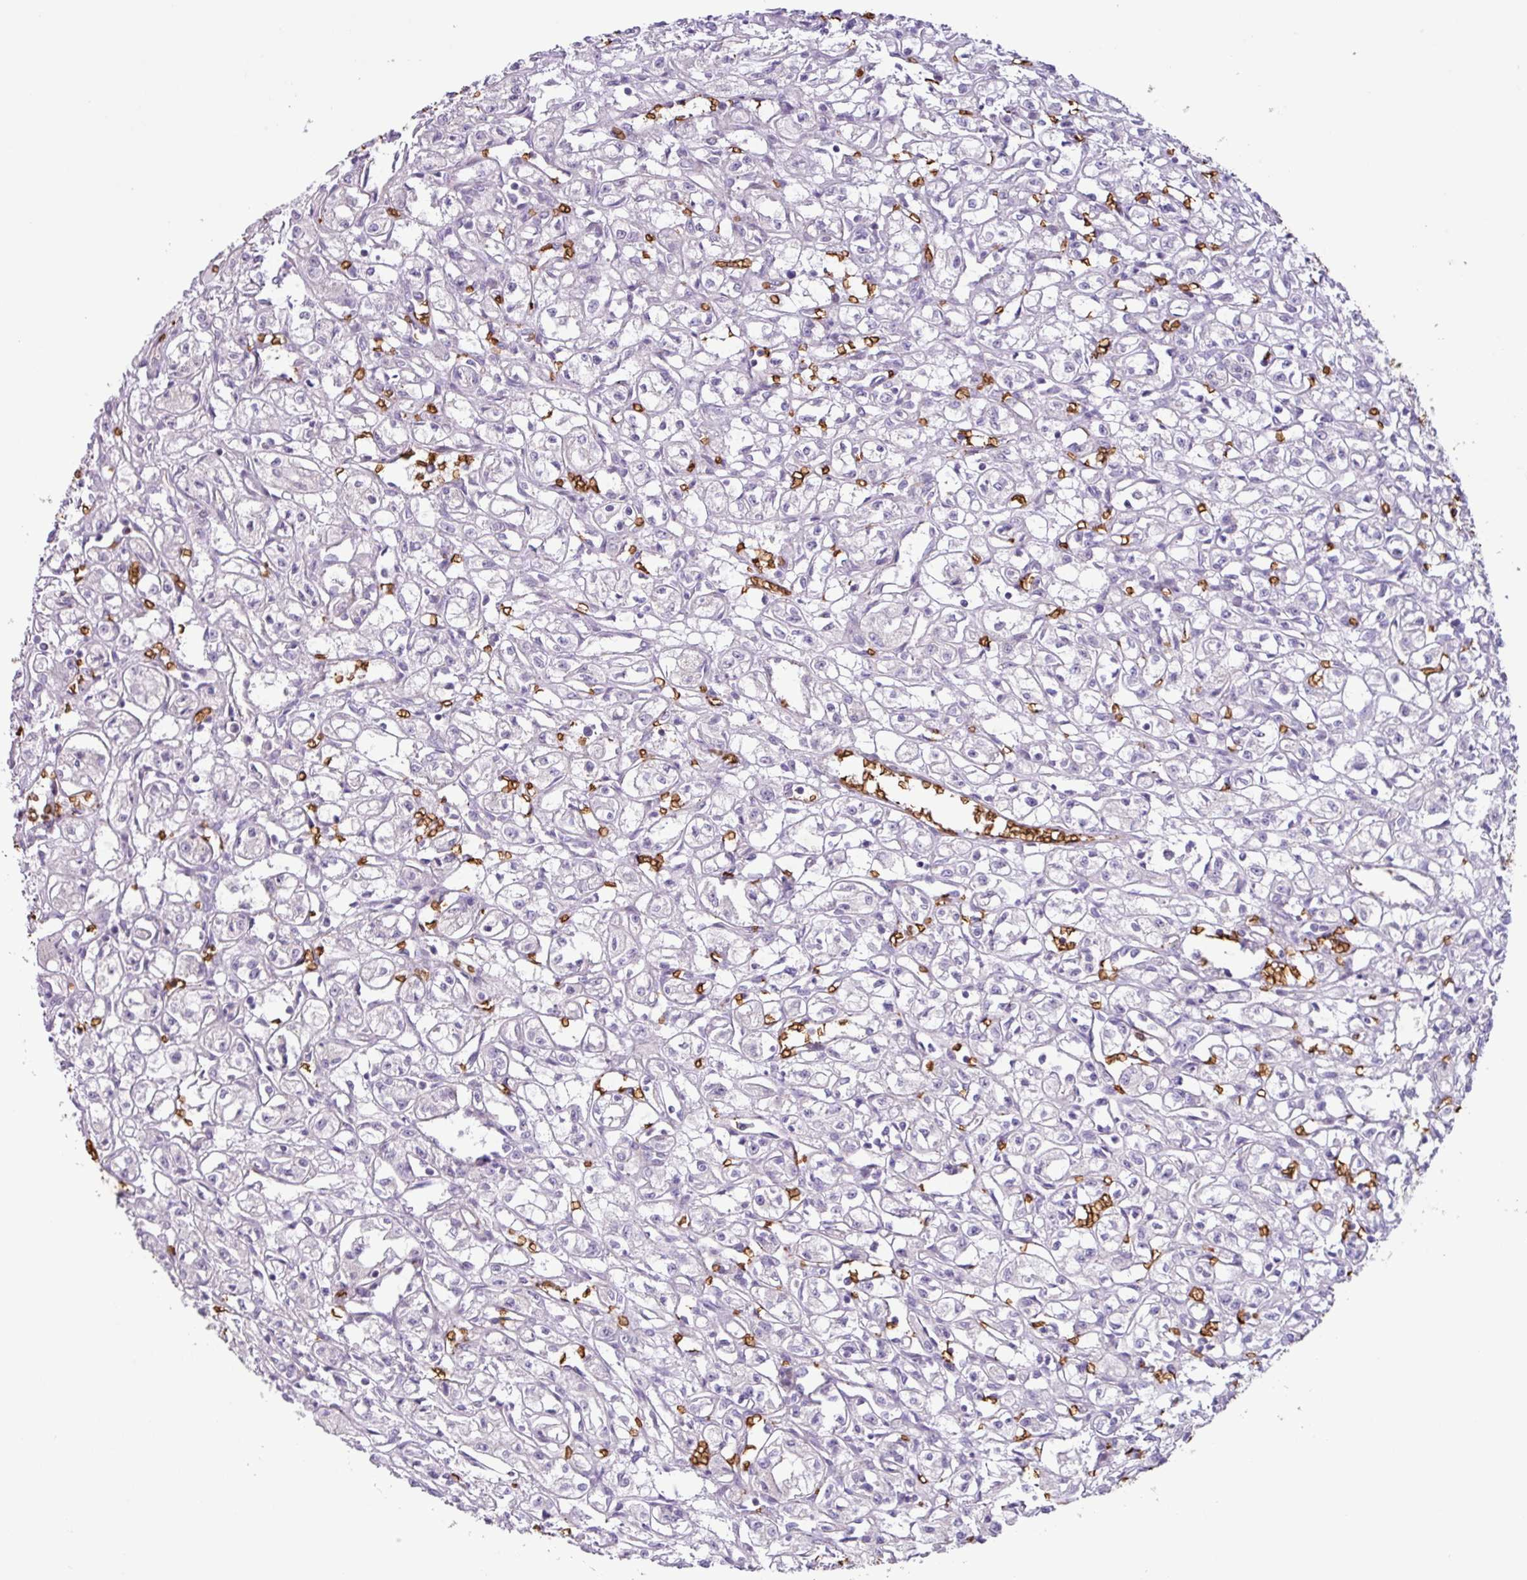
{"staining": {"intensity": "negative", "quantity": "none", "location": "none"}, "tissue": "renal cancer", "cell_type": "Tumor cells", "image_type": "cancer", "snomed": [{"axis": "morphology", "description": "Adenocarcinoma, NOS"}, {"axis": "topography", "description": "Kidney"}], "caption": "A high-resolution image shows IHC staining of renal cancer (adenocarcinoma), which demonstrates no significant positivity in tumor cells. (Stains: DAB IHC with hematoxylin counter stain, Microscopy: brightfield microscopy at high magnification).", "gene": "RAD21L1", "patient": {"sex": "male", "age": 56}}